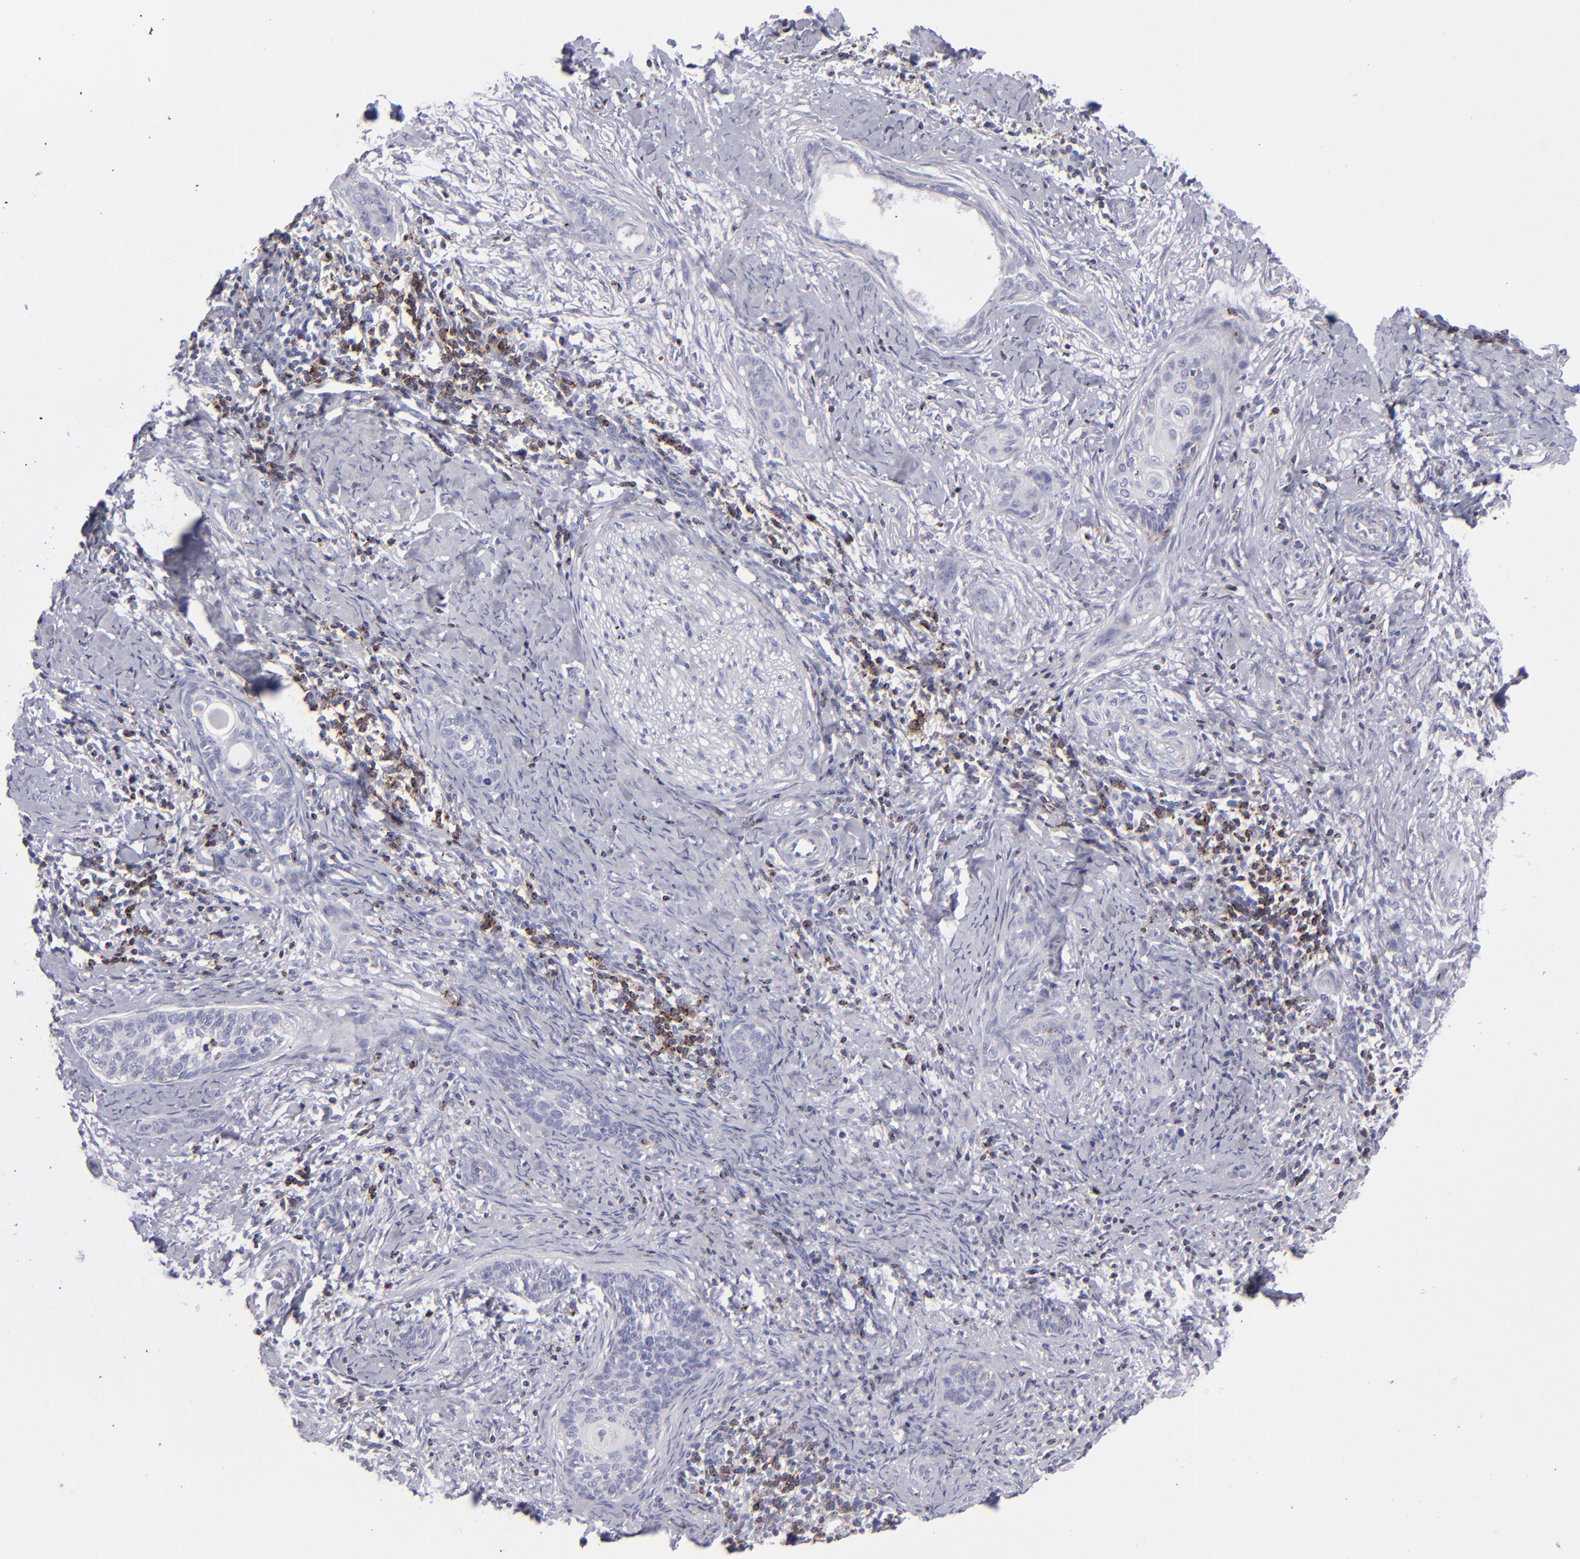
{"staining": {"intensity": "negative", "quantity": "none", "location": "none"}, "tissue": "cervical cancer", "cell_type": "Tumor cells", "image_type": "cancer", "snomed": [{"axis": "morphology", "description": "Squamous cell carcinoma, NOS"}, {"axis": "topography", "description": "Cervix"}], "caption": "Immunohistochemistry (IHC) of cervical cancer (squamous cell carcinoma) shows no expression in tumor cells.", "gene": "CD2", "patient": {"sex": "female", "age": 33}}